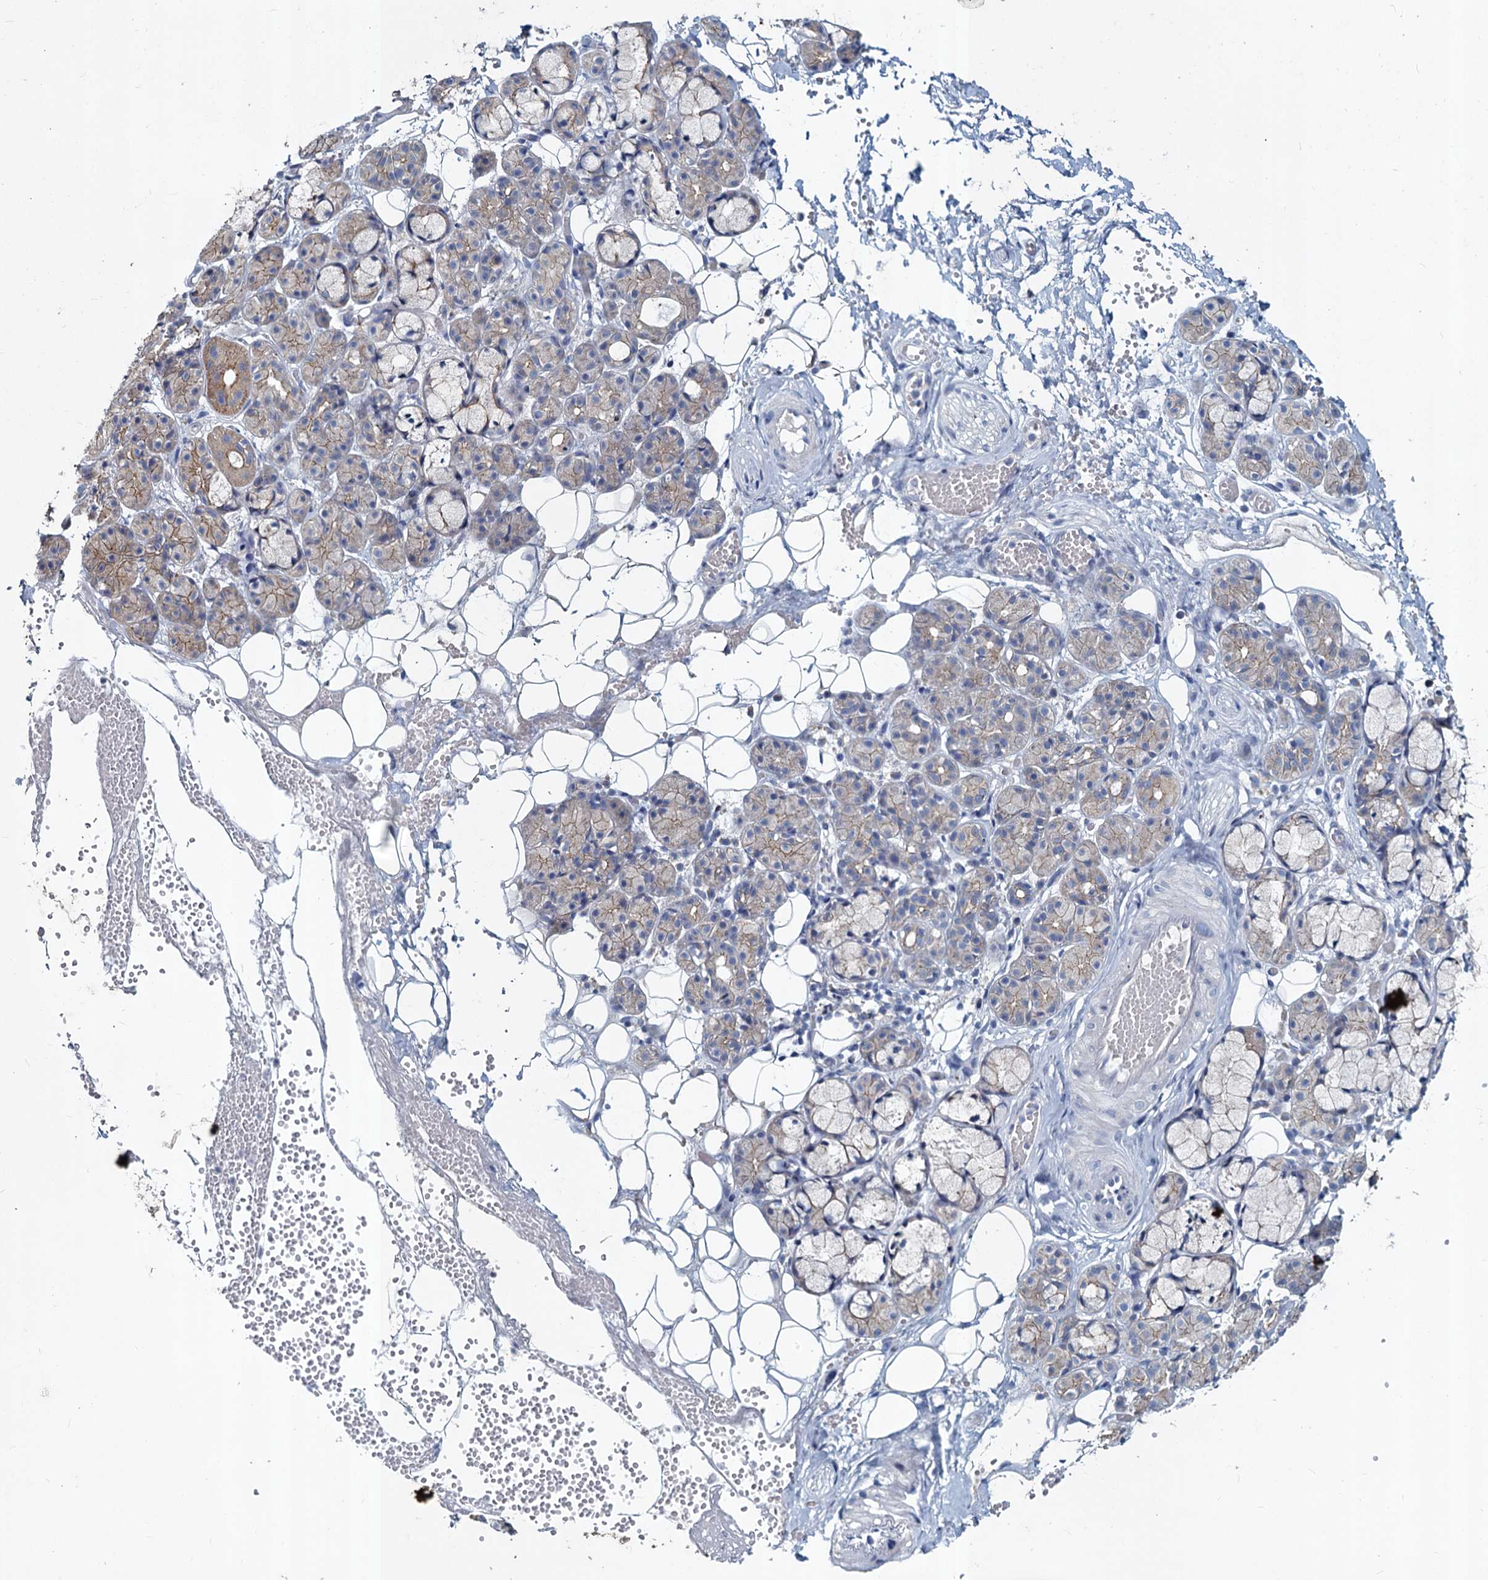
{"staining": {"intensity": "moderate", "quantity": "<25%", "location": "cytoplasmic/membranous"}, "tissue": "salivary gland", "cell_type": "Glandular cells", "image_type": "normal", "snomed": [{"axis": "morphology", "description": "Normal tissue, NOS"}, {"axis": "topography", "description": "Salivary gland"}], "caption": "Salivary gland stained with a brown dye demonstrates moderate cytoplasmic/membranous positive staining in approximately <25% of glandular cells.", "gene": "TMX2", "patient": {"sex": "male", "age": 63}}